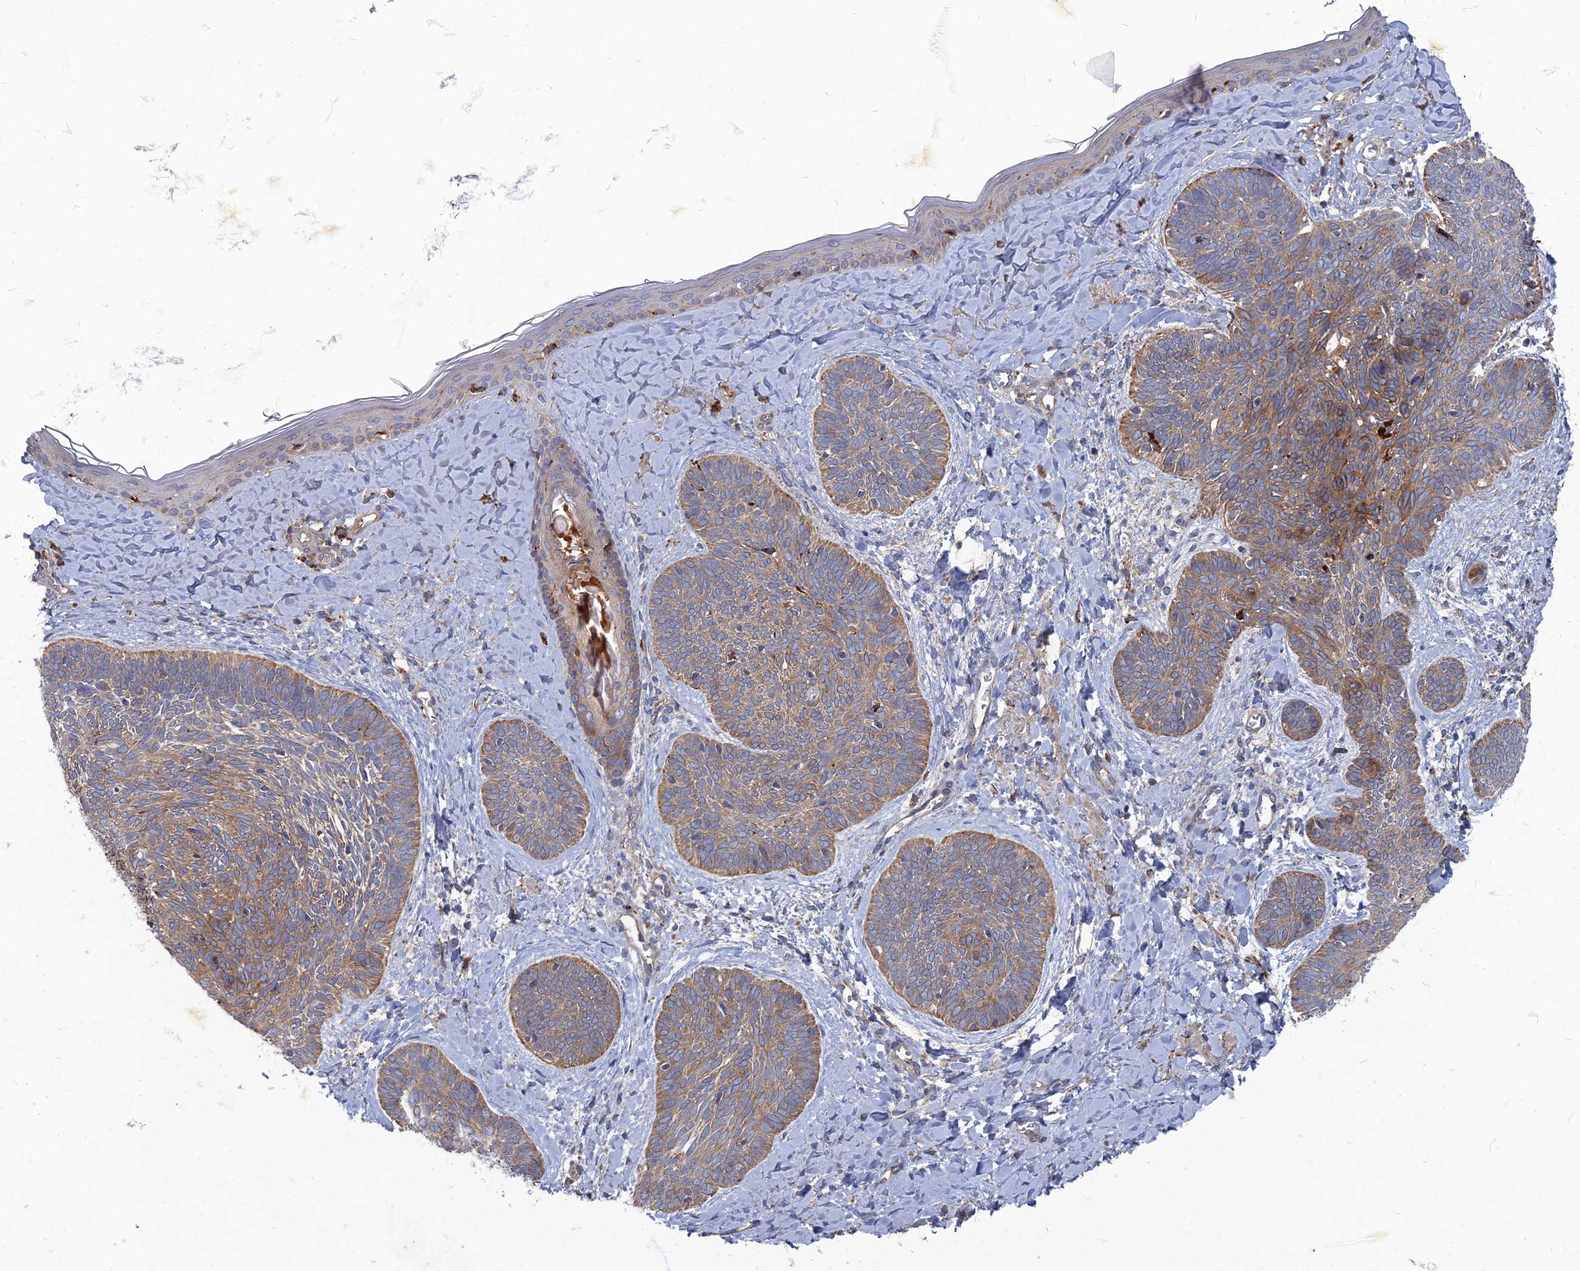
{"staining": {"intensity": "moderate", "quantity": ">75%", "location": "cytoplasmic/membranous"}, "tissue": "skin cancer", "cell_type": "Tumor cells", "image_type": "cancer", "snomed": [{"axis": "morphology", "description": "Basal cell carcinoma"}, {"axis": "topography", "description": "Skin"}], "caption": "Skin cancer (basal cell carcinoma) stained with DAB immunohistochemistry (IHC) shows medium levels of moderate cytoplasmic/membranous staining in about >75% of tumor cells.", "gene": "PPCDC", "patient": {"sex": "female", "age": 81}}